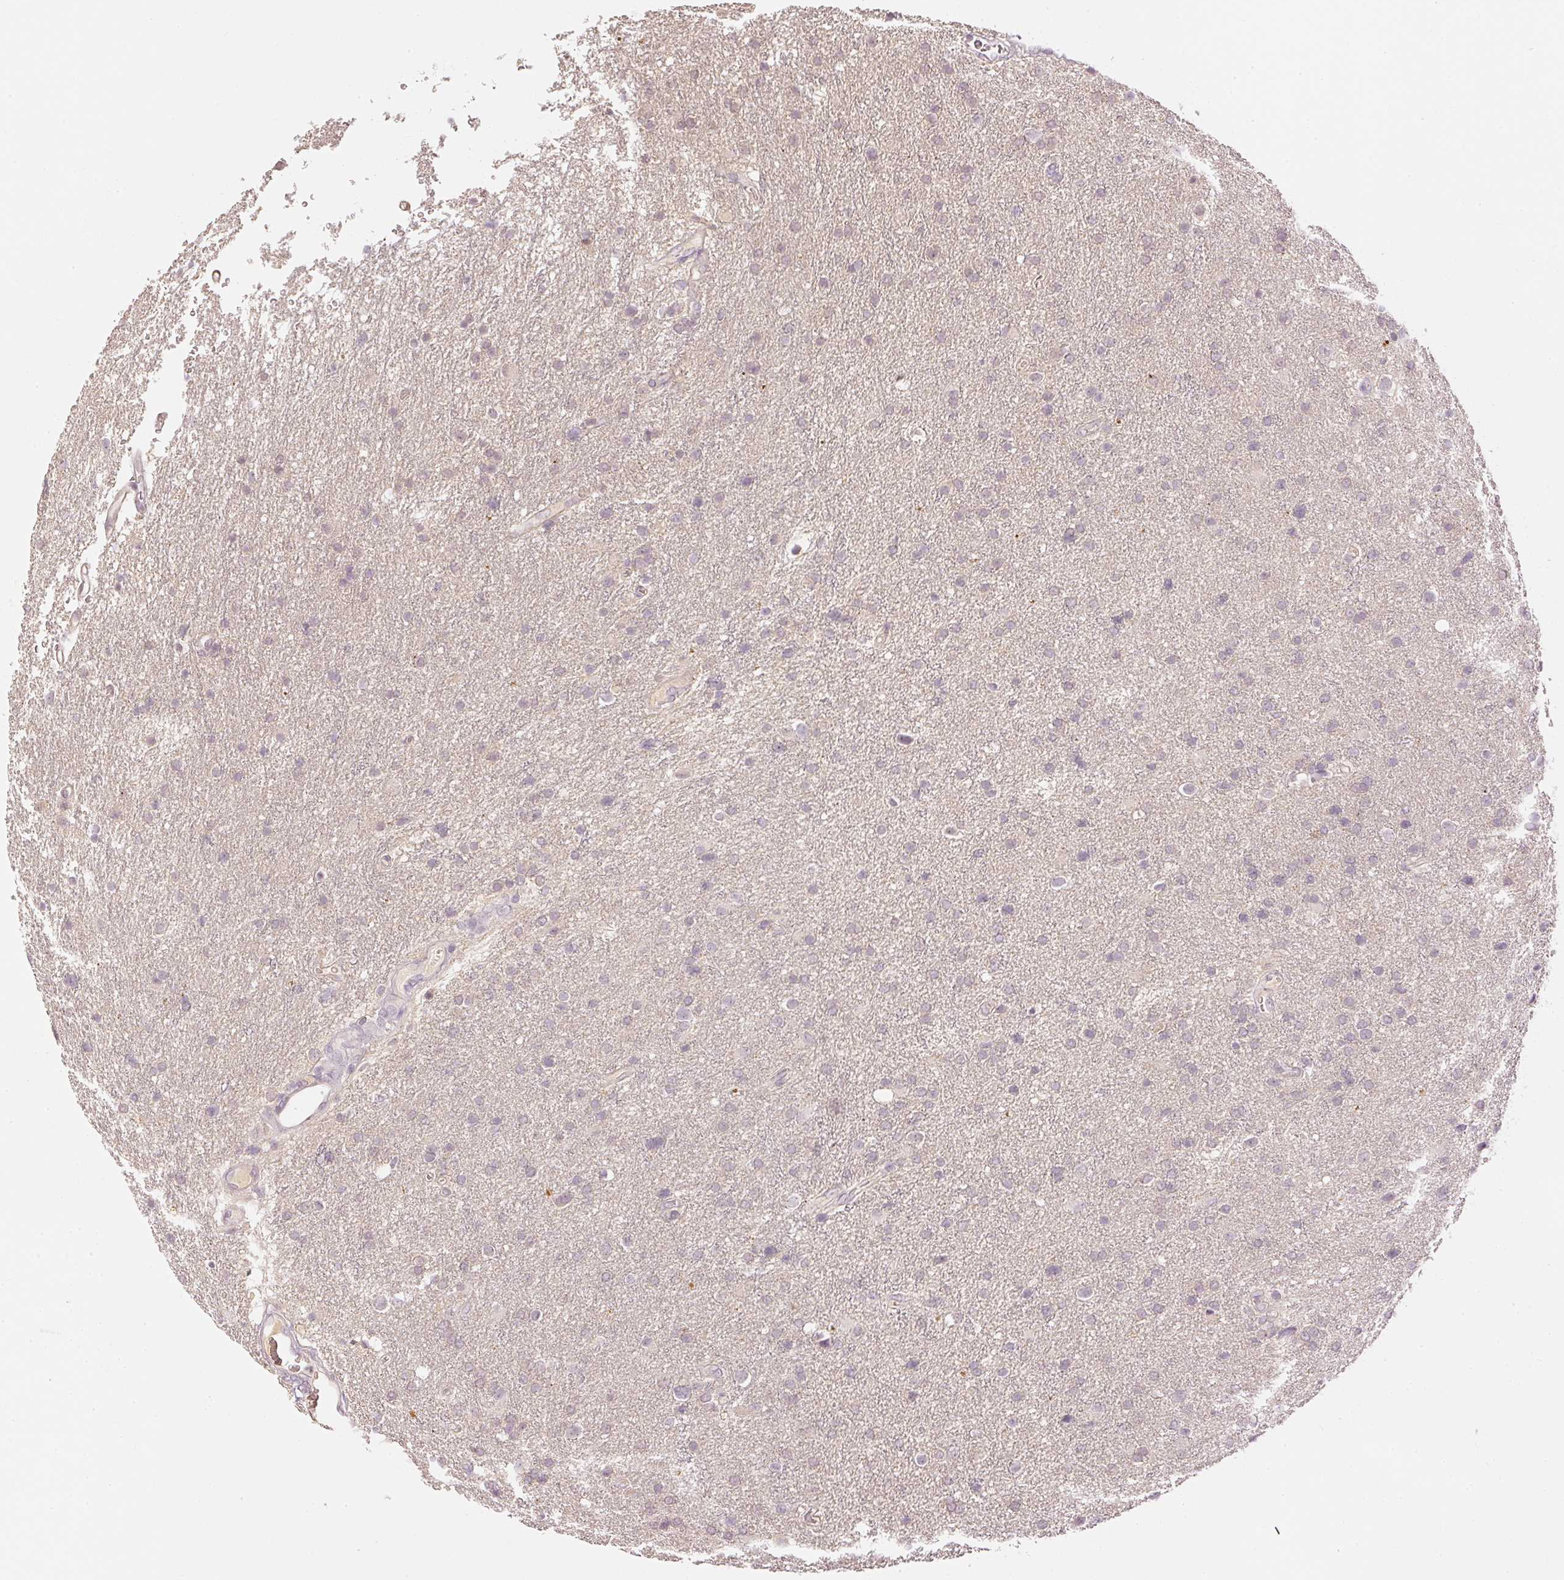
{"staining": {"intensity": "negative", "quantity": "none", "location": "none"}, "tissue": "glioma", "cell_type": "Tumor cells", "image_type": "cancer", "snomed": [{"axis": "morphology", "description": "Glioma, malignant, Low grade"}, {"axis": "topography", "description": "Brain"}], "caption": "Malignant glioma (low-grade) was stained to show a protein in brown. There is no significant expression in tumor cells.", "gene": "GZMA", "patient": {"sex": "female", "age": 32}}